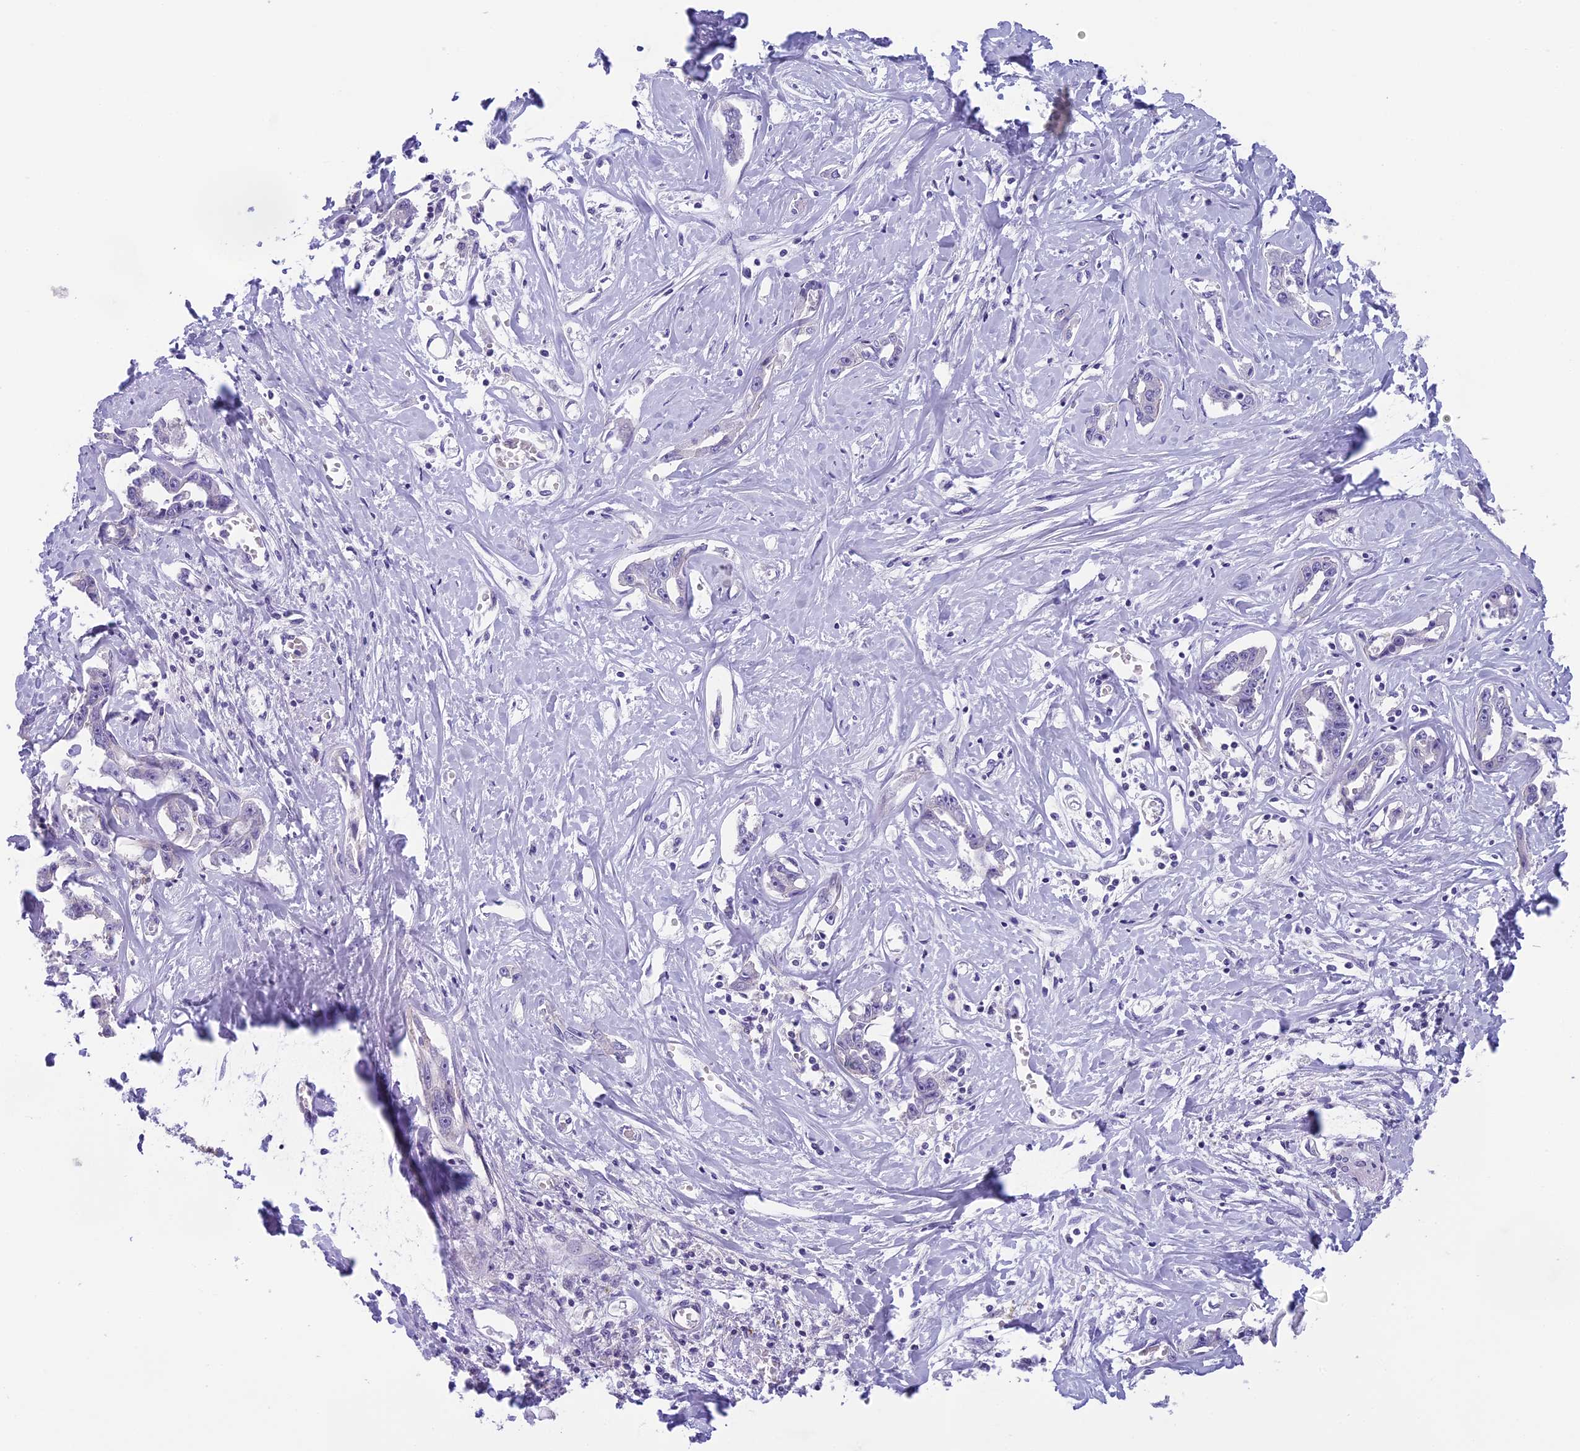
{"staining": {"intensity": "negative", "quantity": "none", "location": "none"}, "tissue": "liver cancer", "cell_type": "Tumor cells", "image_type": "cancer", "snomed": [{"axis": "morphology", "description": "Cholangiocarcinoma"}, {"axis": "topography", "description": "Liver"}], "caption": "The immunohistochemistry (IHC) photomicrograph has no significant expression in tumor cells of cholangiocarcinoma (liver) tissue.", "gene": "ARHGEF37", "patient": {"sex": "male", "age": 59}}